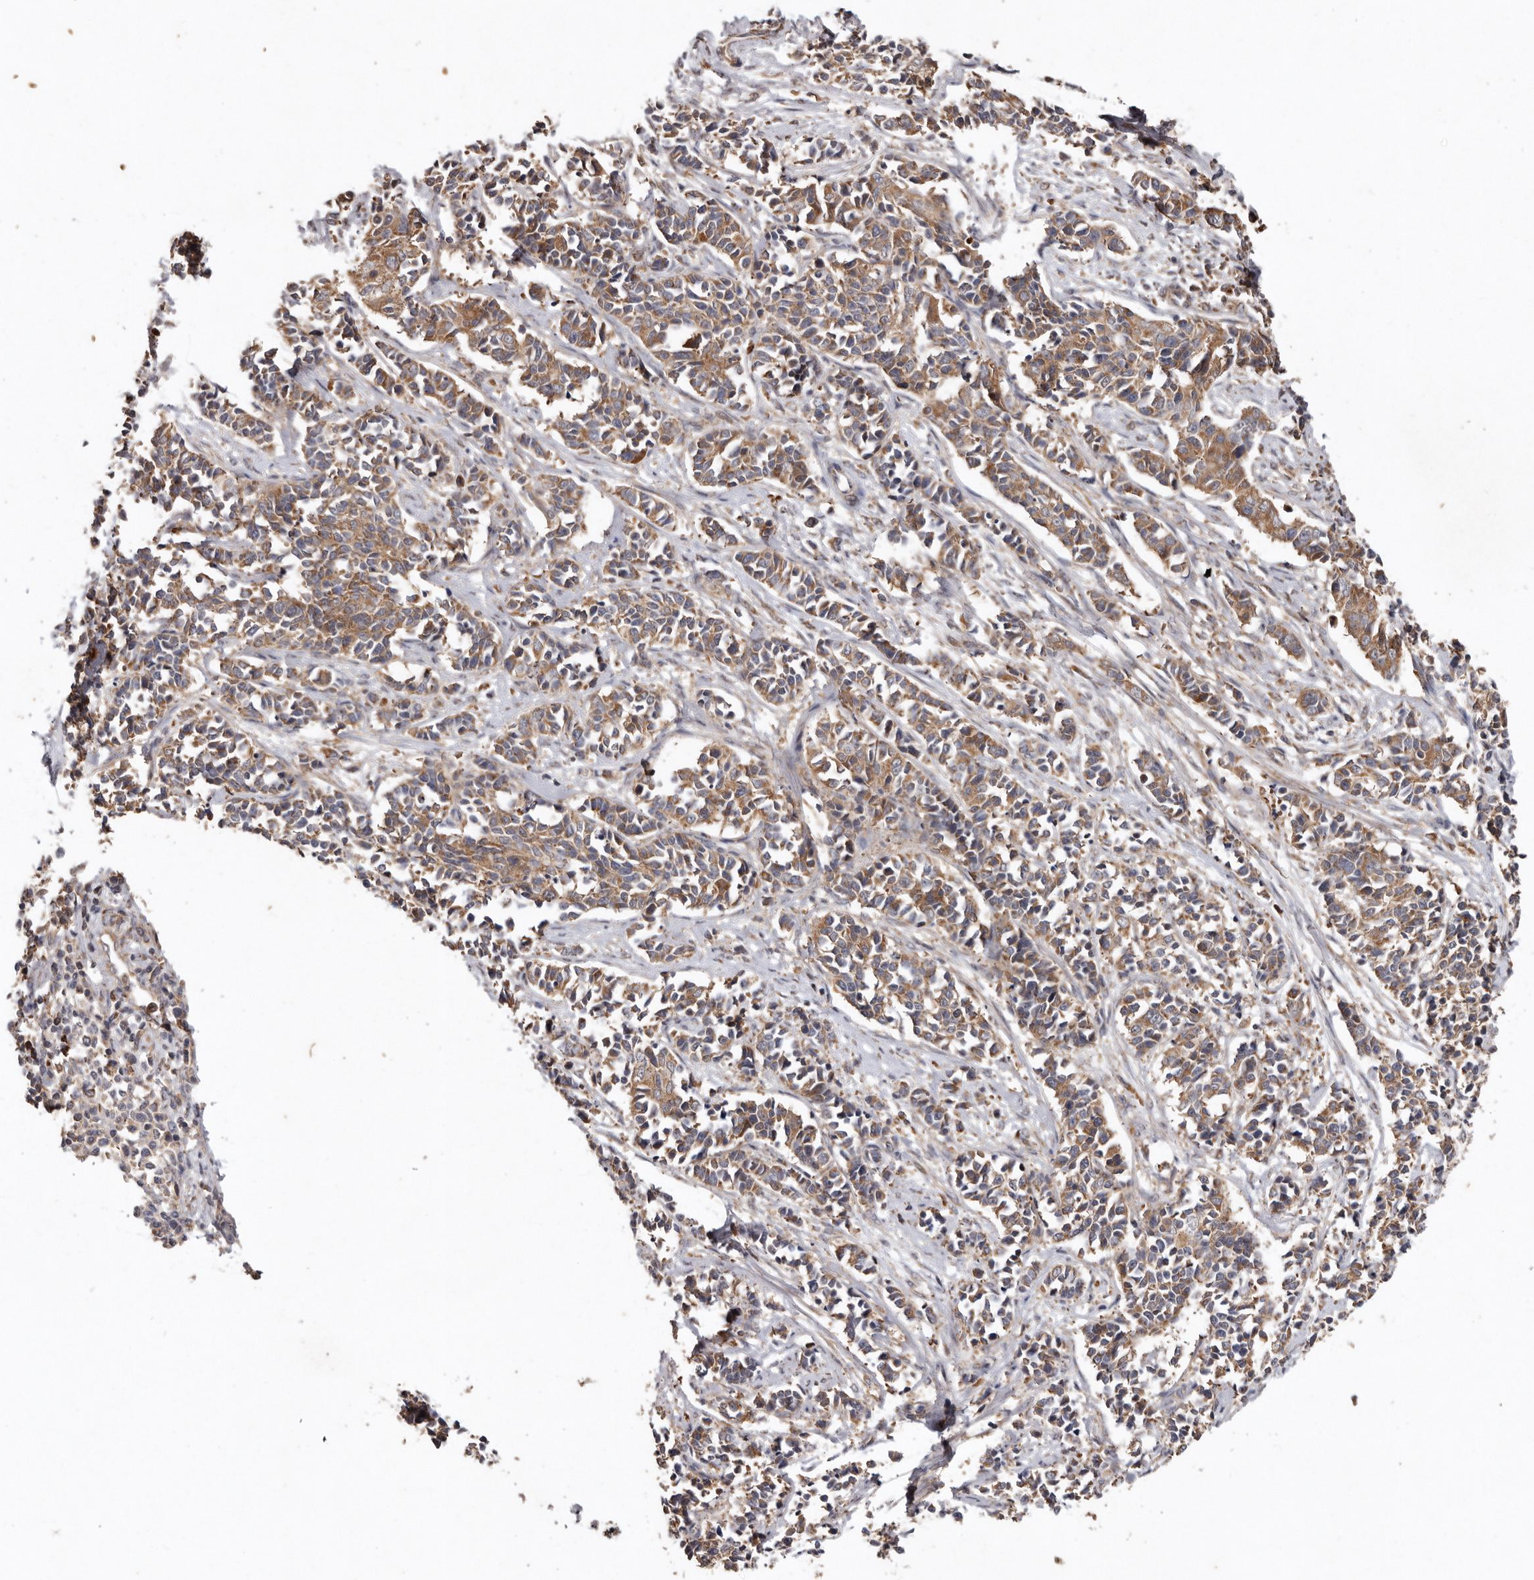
{"staining": {"intensity": "moderate", "quantity": ">75%", "location": "cytoplasmic/membranous"}, "tissue": "cervical cancer", "cell_type": "Tumor cells", "image_type": "cancer", "snomed": [{"axis": "morphology", "description": "Normal tissue, NOS"}, {"axis": "morphology", "description": "Squamous cell carcinoma, NOS"}, {"axis": "topography", "description": "Cervix"}], "caption": "Cervical cancer stained for a protein exhibits moderate cytoplasmic/membranous positivity in tumor cells.", "gene": "GOT1L1", "patient": {"sex": "female", "age": 35}}